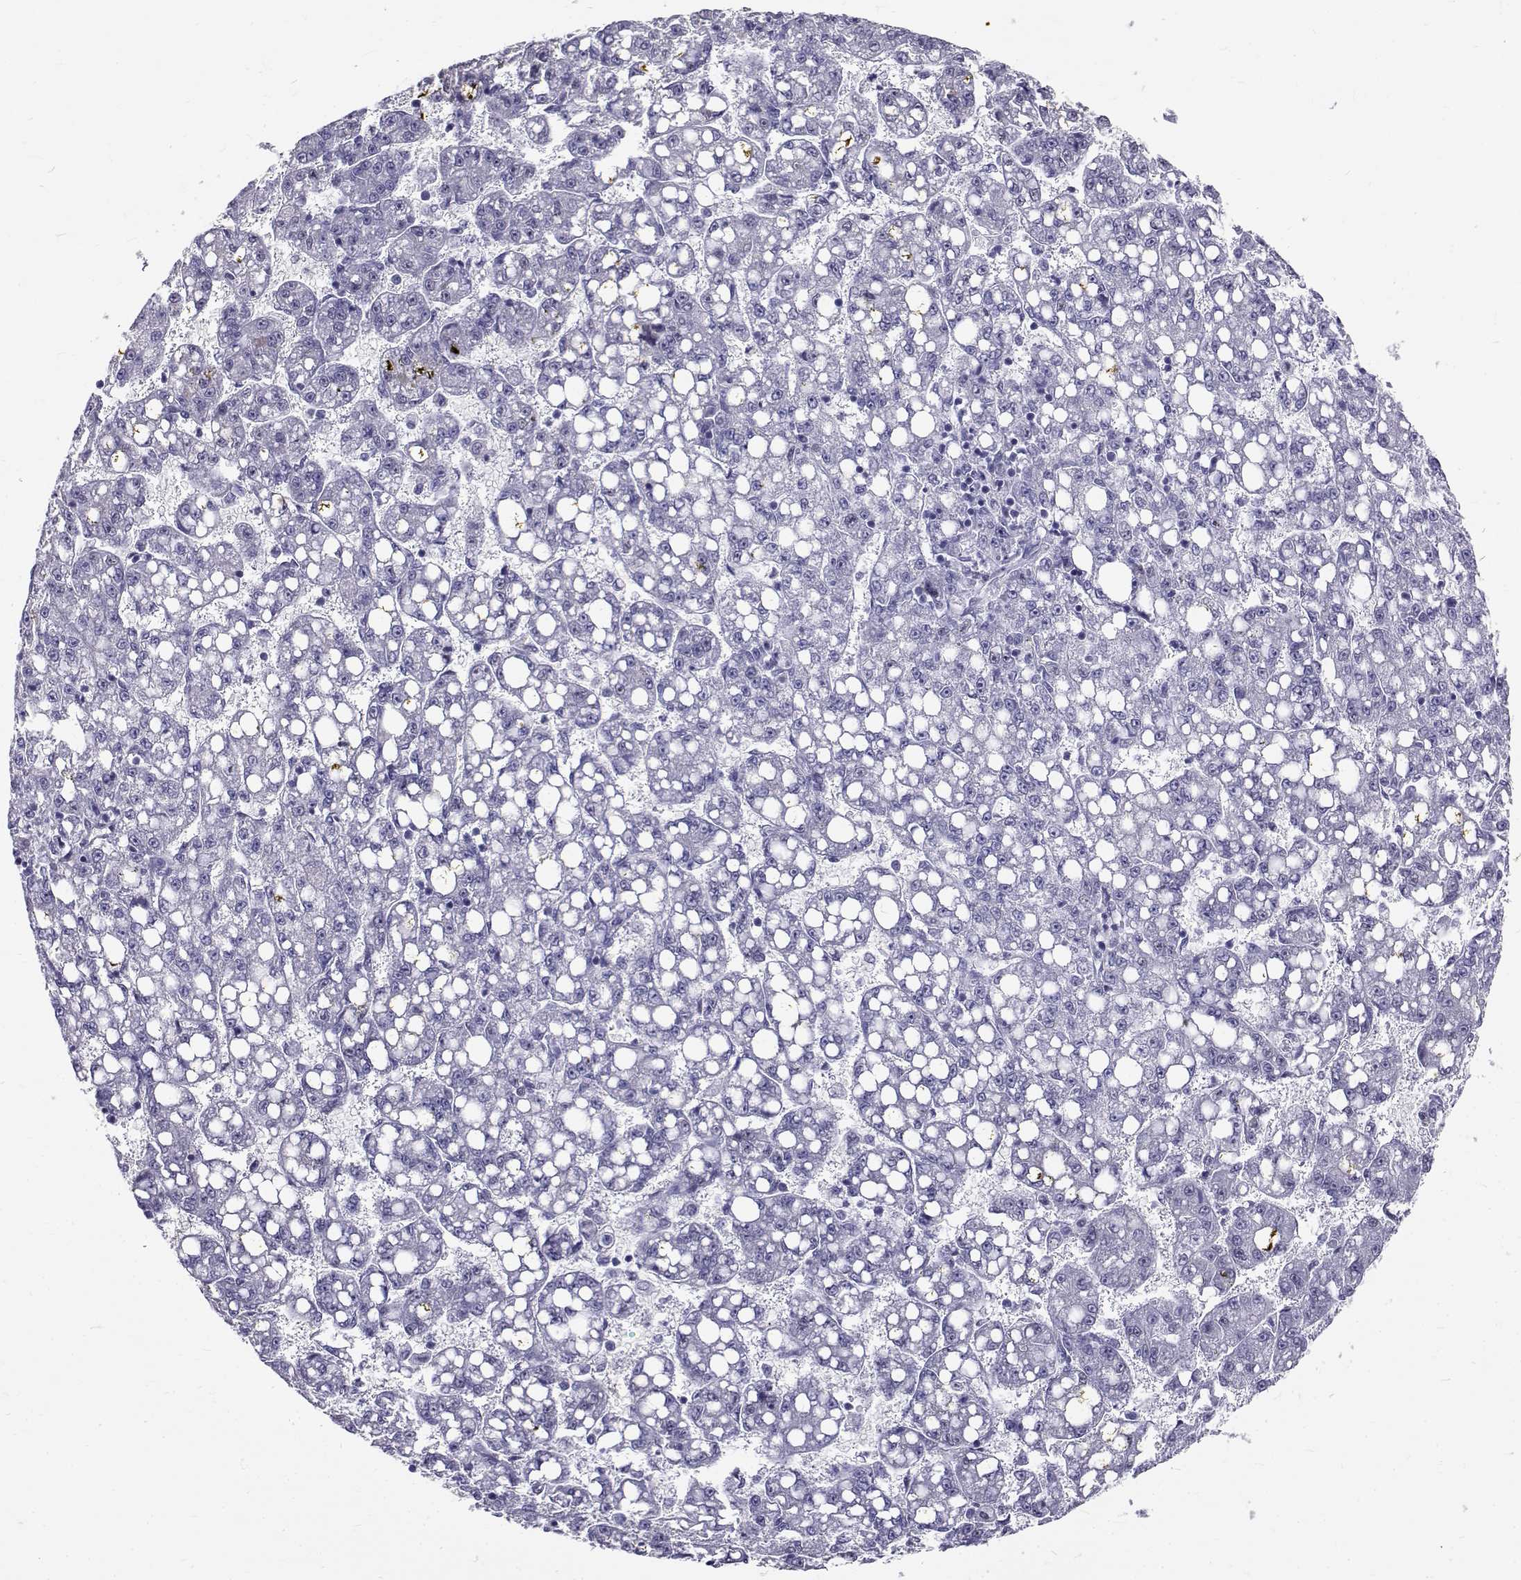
{"staining": {"intensity": "negative", "quantity": "none", "location": "none"}, "tissue": "liver cancer", "cell_type": "Tumor cells", "image_type": "cancer", "snomed": [{"axis": "morphology", "description": "Carcinoma, Hepatocellular, NOS"}, {"axis": "topography", "description": "Liver"}], "caption": "Micrograph shows no significant protein expression in tumor cells of liver cancer.", "gene": "IGSF1", "patient": {"sex": "female", "age": 65}}